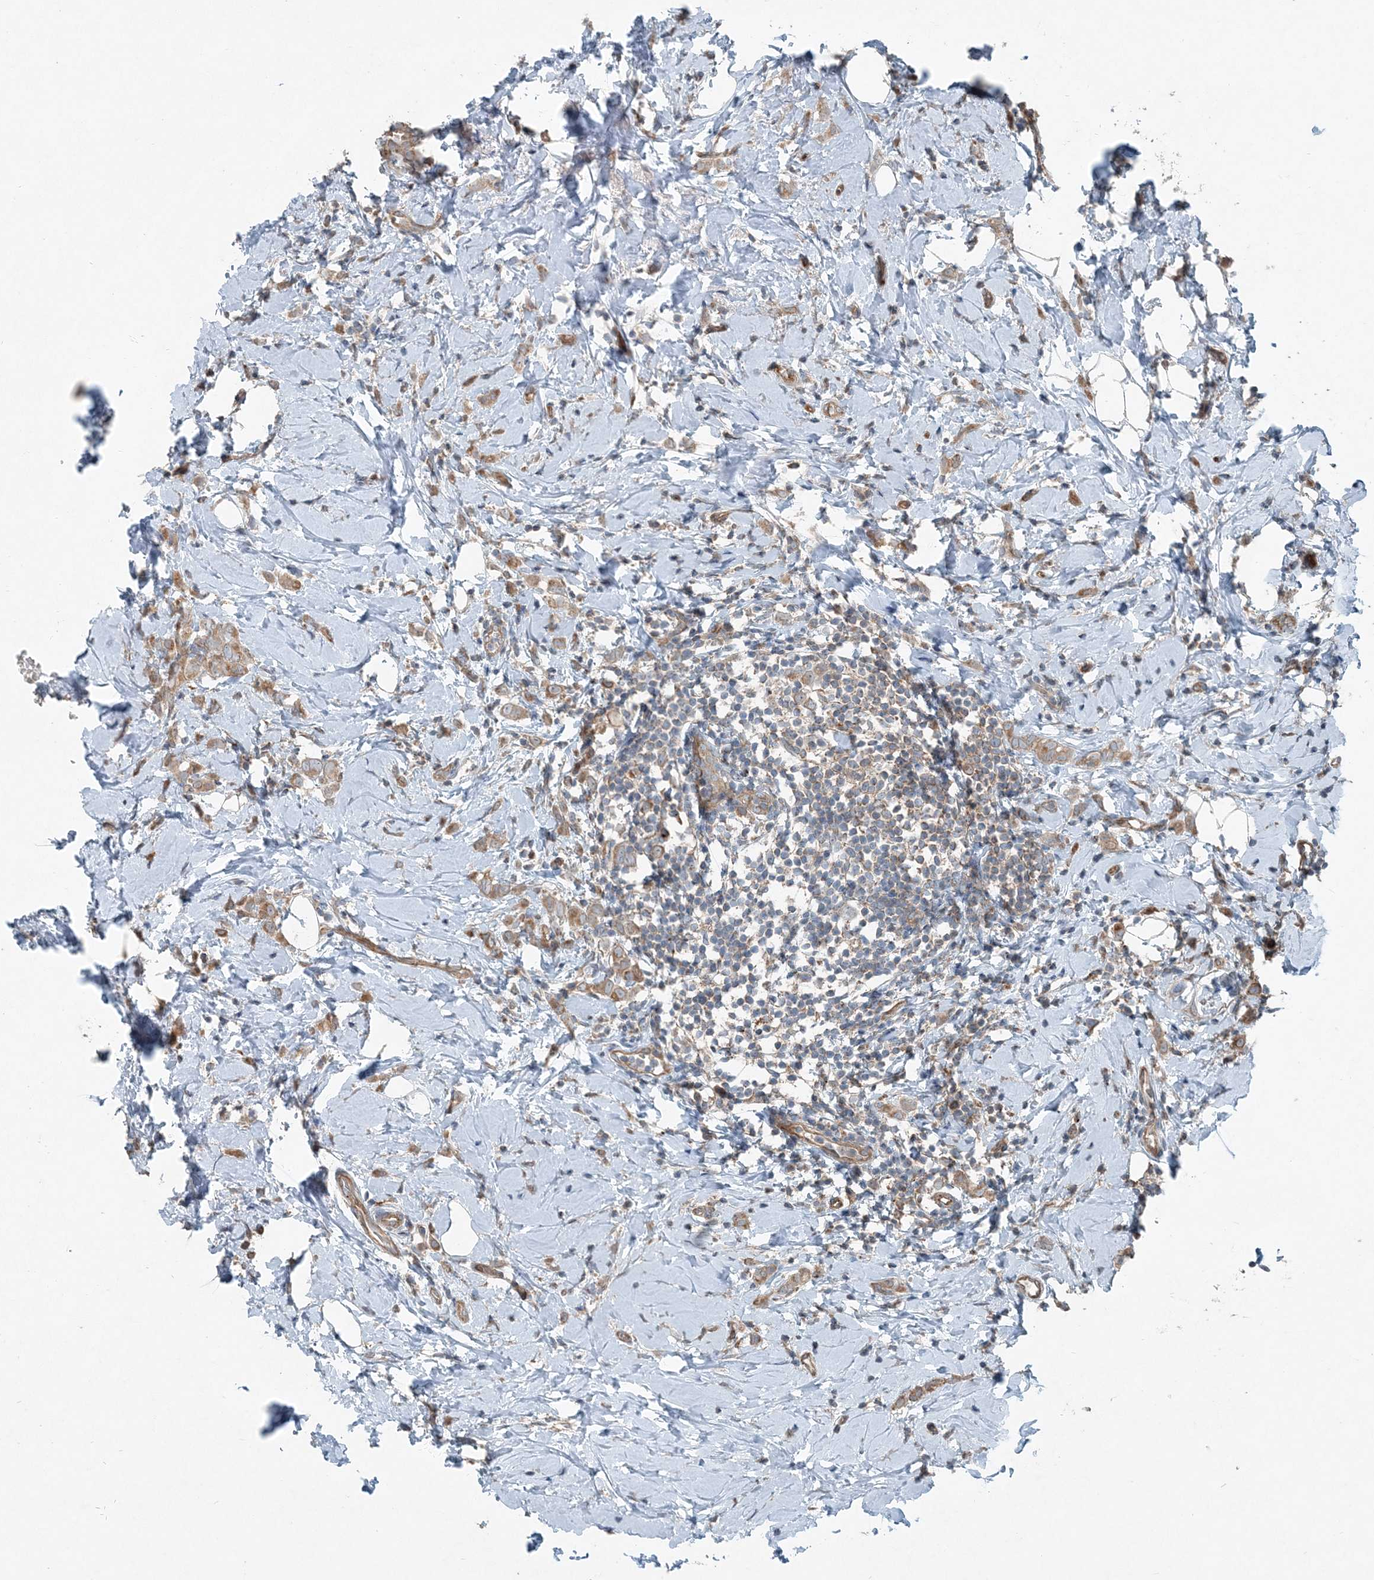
{"staining": {"intensity": "moderate", "quantity": ">75%", "location": "cytoplasmic/membranous"}, "tissue": "breast cancer", "cell_type": "Tumor cells", "image_type": "cancer", "snomed": [{"axis": "morphology", "description": "Lobular carcinoma"}, {"axis": "topography", "description": "Breast"}], "caption": "High-magnification brightfield microscopy of breast cancer stained with DAB (brown) and counterstained with hematoxylin (blue). tumor cells exhibit moderate cytoplasmic/membranous expression is appreciated in approximately>75% of cells. The staining was performed using DAB, with brown indicating positive protein expression. Nuclei are stained blue with hematoxylin.", "gene": "INTU", "patient": {"sex": "female", "age": 47}}